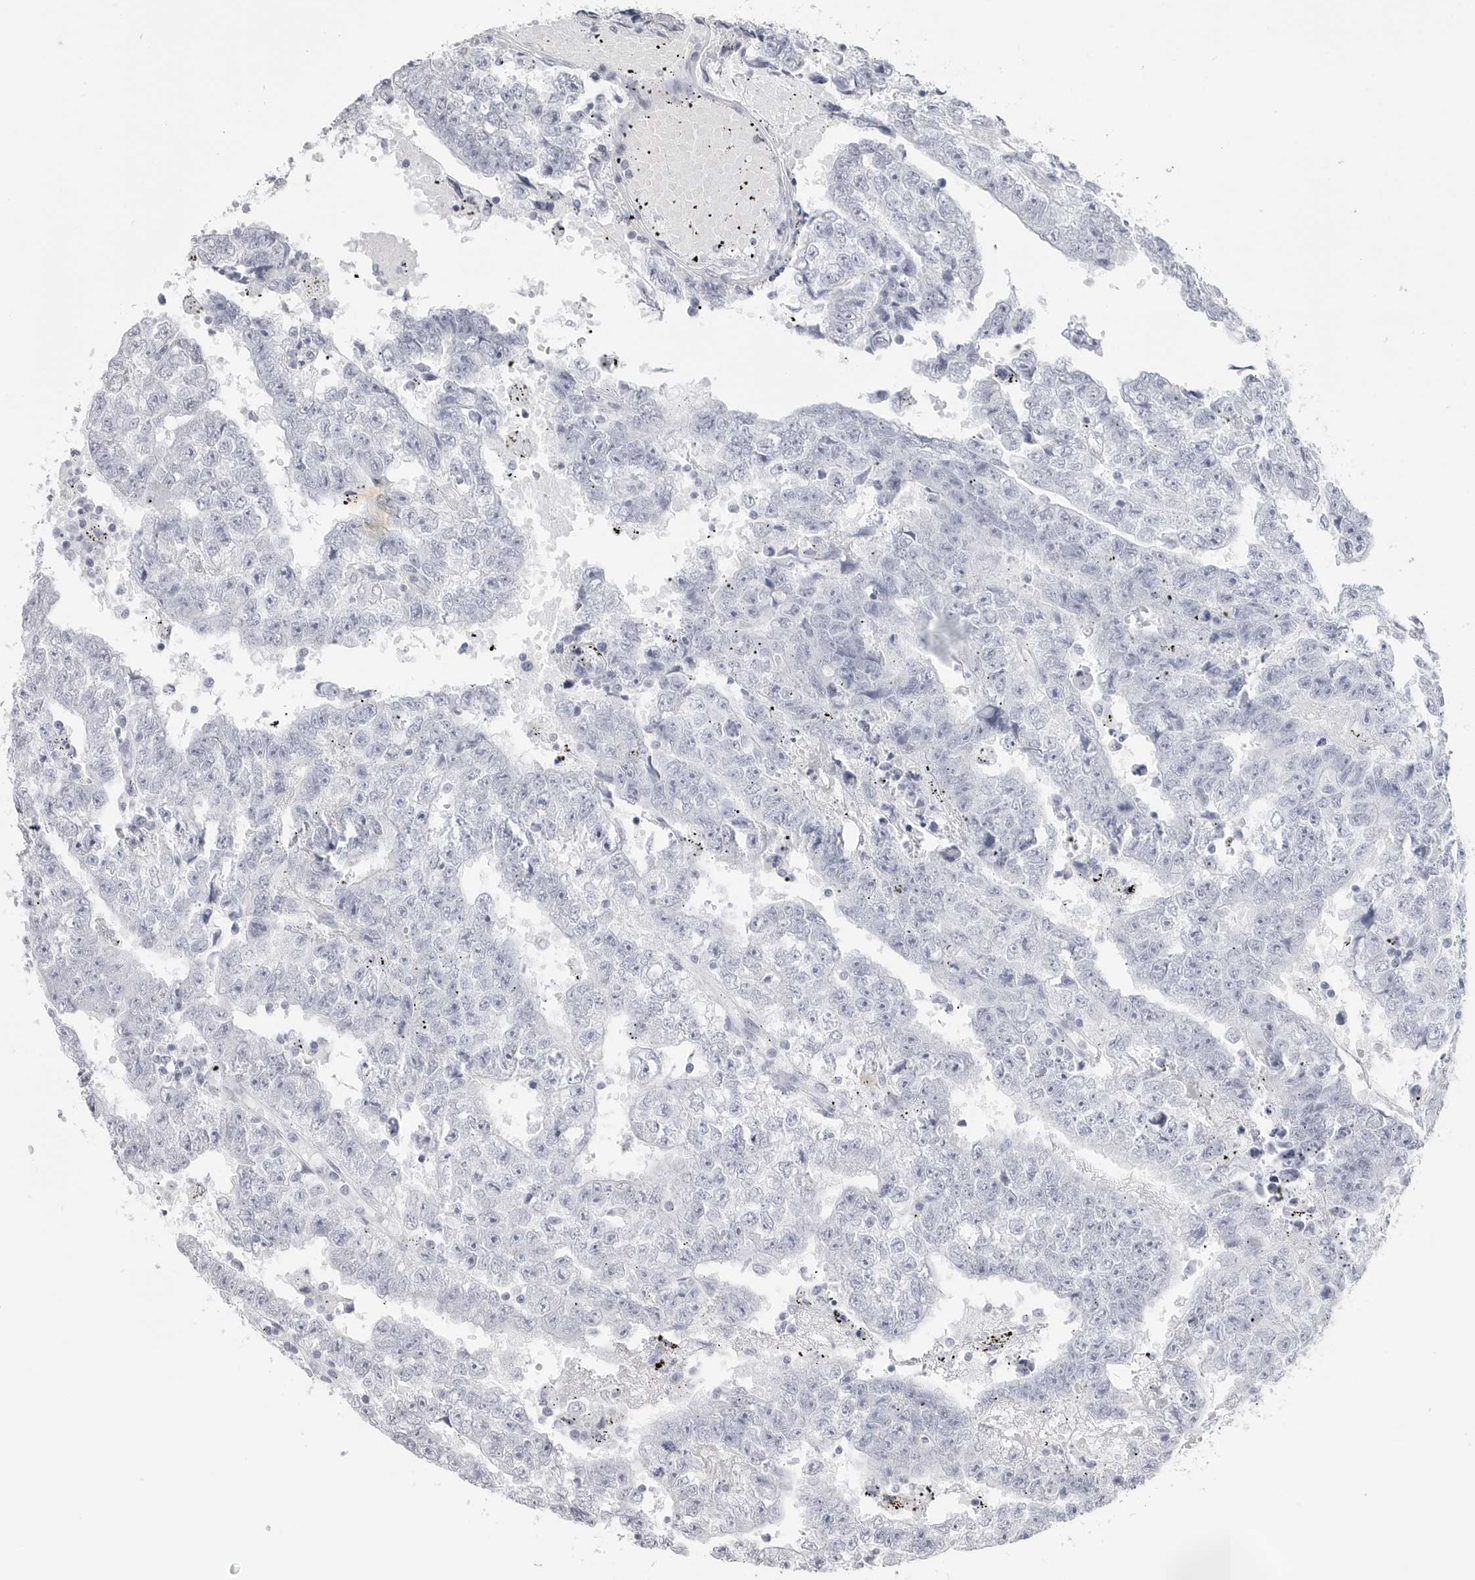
{"staining": {"intensity": "negative", "quantity": "none", "location": "none"}, "tissue": "testis cancer", "cell_type": "Tumor cells", "image_type": "cancer", "snomed": [{"axis": "morphology", "description": "Carcinoma, Embryonal, NOS"}, {"axis": "topography", "description": "Testis"}], "caption": "IHC of testis cancer (embryonal carcinoma) reveals no positivity in tumor cells.", "gene": "CST2", "patient": {"sex": "male", "age": 25}}